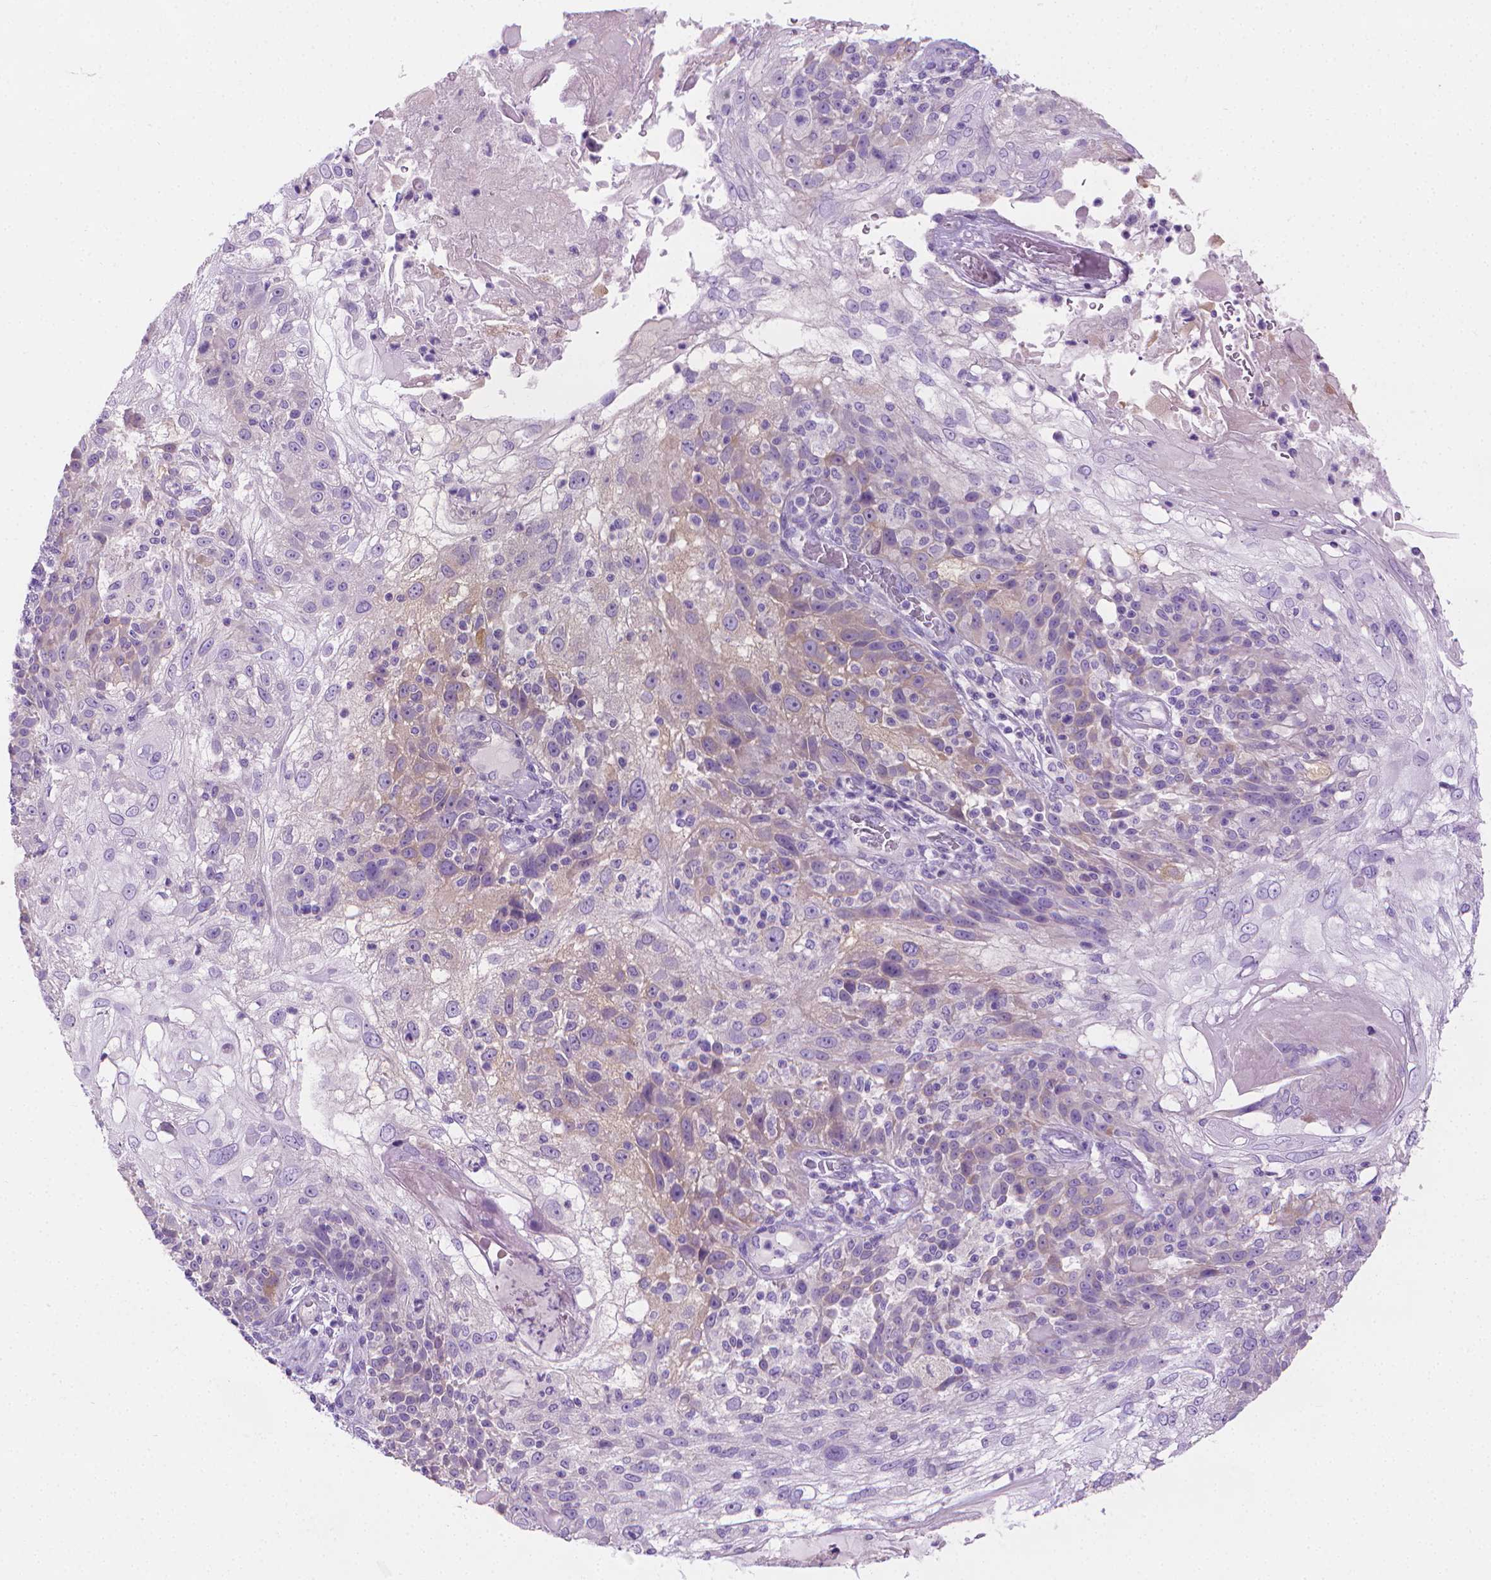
{"staining": {"intensity": "weak", "quantity": "<25%", "location": "cytoplasmic/membranous"}, "tissue": "skin cancer", "cell_type": "Tumor cells", "image_type": "cancer", "snomed": [{"axis": "morphology", "description": "Normal tissue, NOS"}, {"axis": "morphology", "description": "Squamous cell carcinoma, NOS"}, {"axis": "topography", "description": "Skin"}], "caption": "This micrograph is of skin cancer (squamous cell carcinoma) stained with IHC to label a protein in brown with the nuclei are counter-stained blue. There is no staining in tumor cells.", "gene": "FASN", "patient": {"sex": "female", "age": 83}}